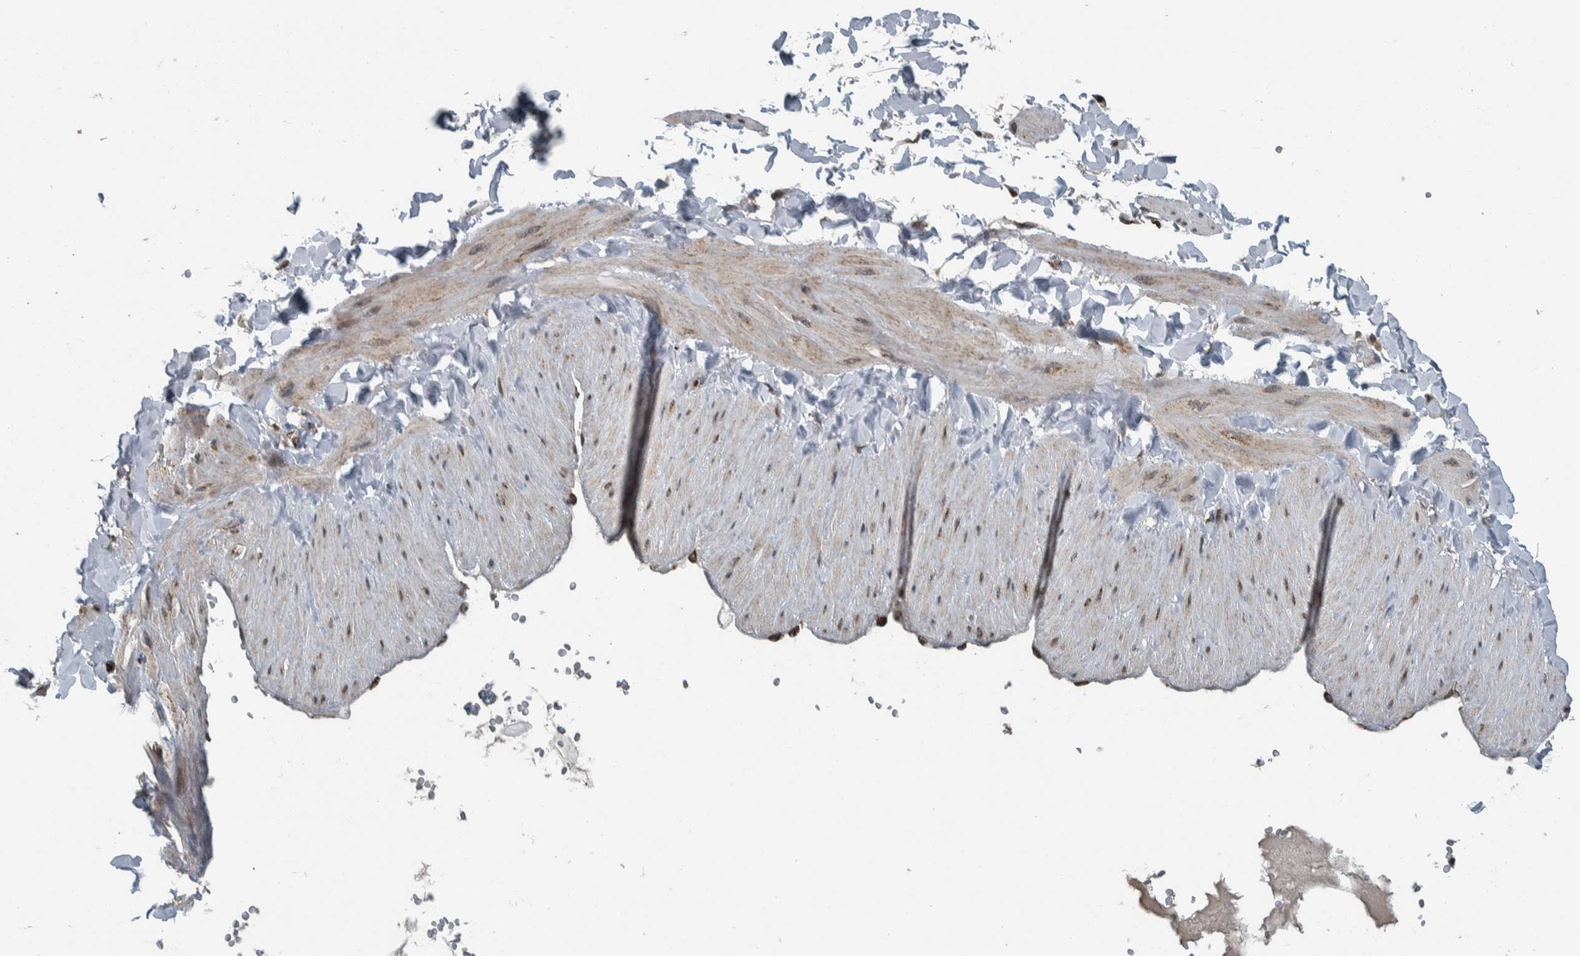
{"staining": {"intensity": "moderate", "quantity": ">75%", "location": "nuclear"}, "tissue": "soft tissue", "cell_type": "Fibroblasts", "image_type": "normal", "snomed": [{"axis": "morphology", "description": "Normal tissue, NOS"}, {"axis": "topography", "description": "Adipose tissue"}, {"axis": "topography", "description": "Vascular tissue"}, {"axis": "topography", "description": "Peripheral nerve tissue"}], "caption": "Normal soft tissue was stained to show a protein in brown. There is medium levels of moderate nuclear expression in approximately >75% of fibroblasts.", "gene": "FAM135B", "patient": {"sex": "male", "age": 25}}